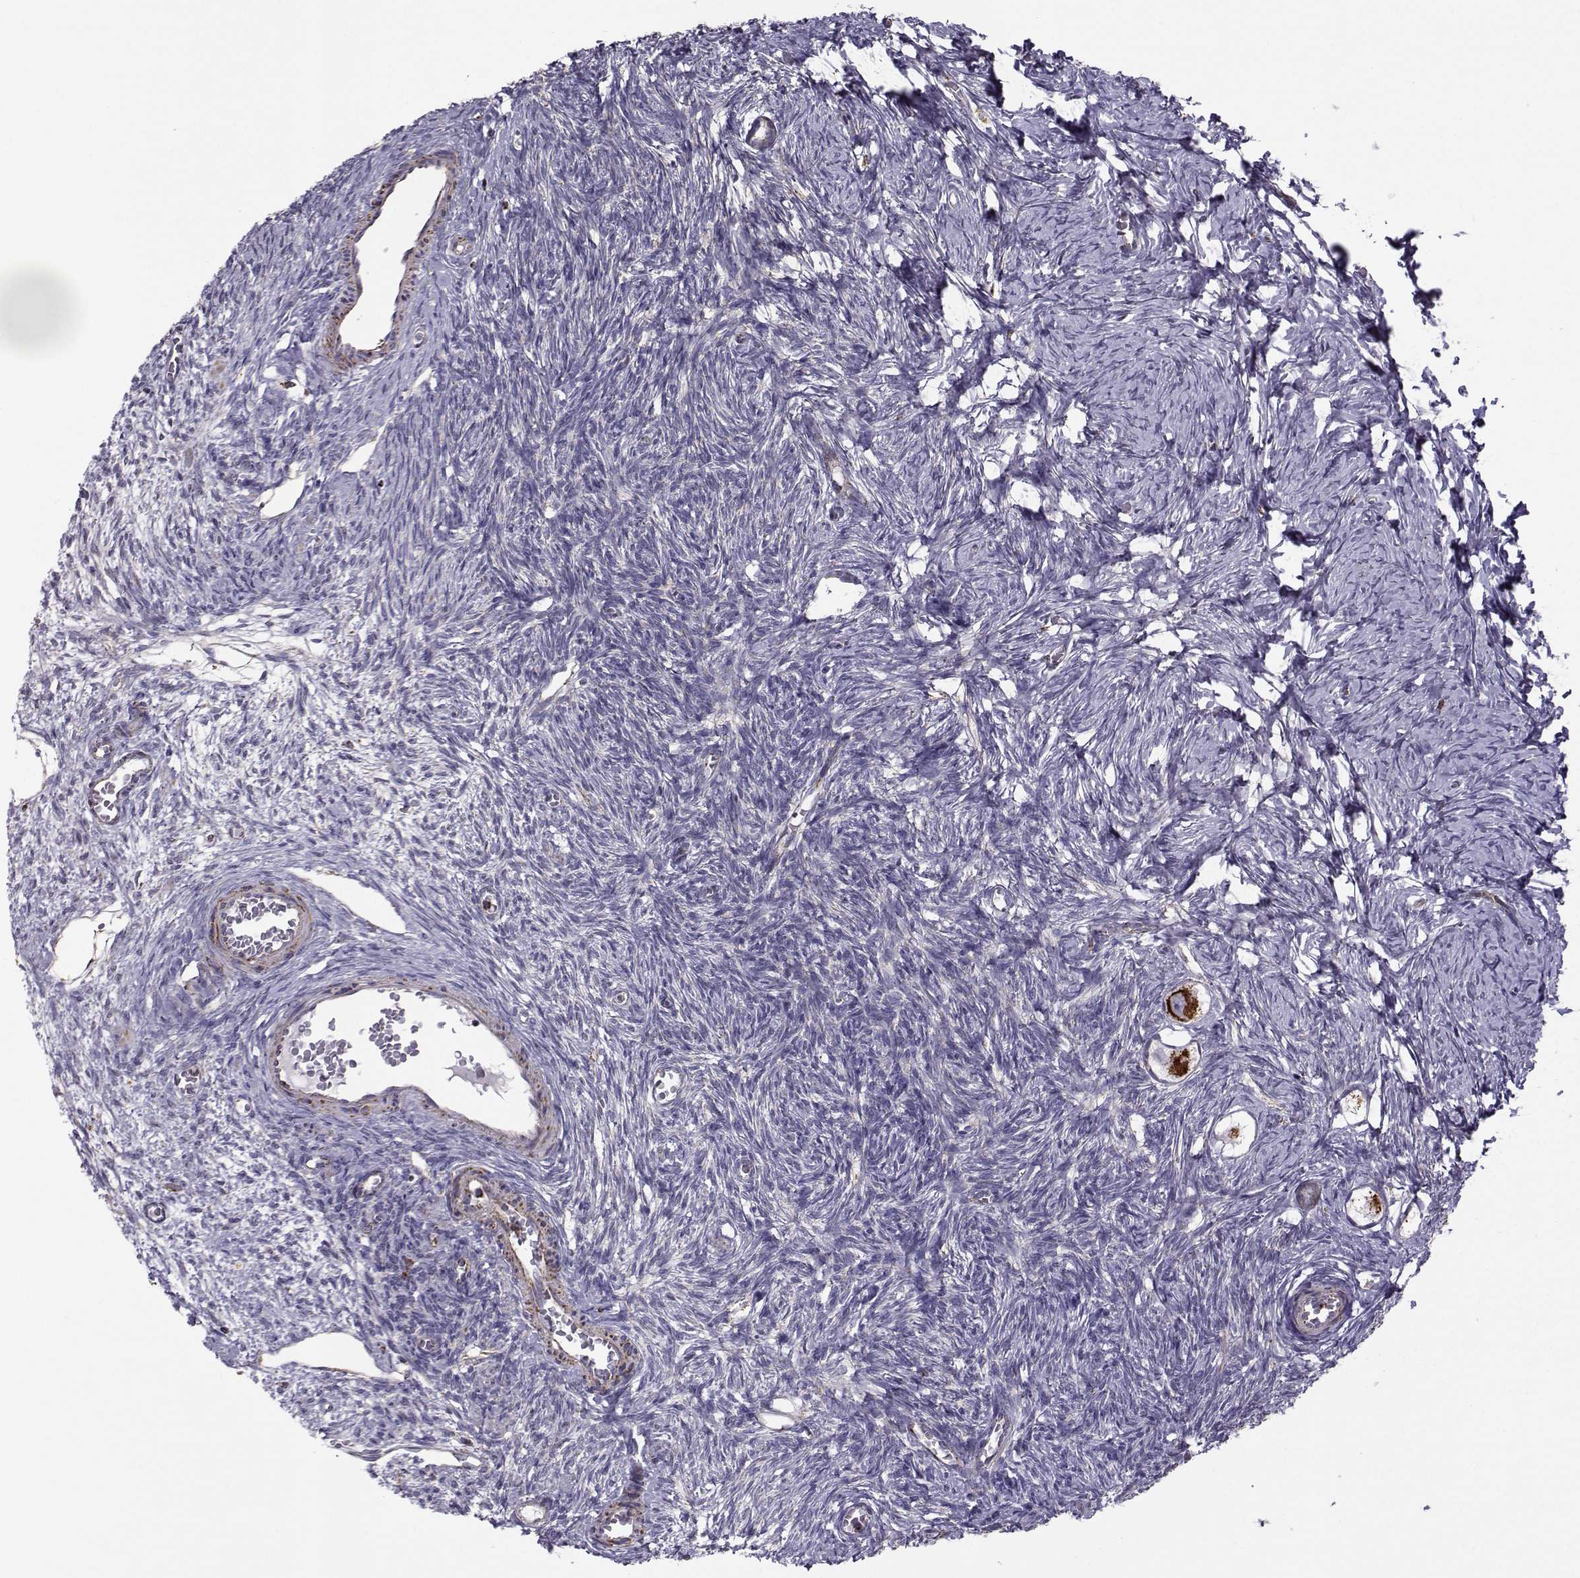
{"staining": {"intensity": "strong", "quantity": ">75%", "location": "cytoplasmic/membranous"}, "tissue": "ovary", "cell_type": "Follicle cells", "image_type": "normal", "snomed": [{"axis": "morphology", "description": "Normal tissue, NOS"}, {"axis": "topography", "description": "Ovary"}], "caption": "Protein expression analysis of benign human ovary reveals strong cytoplasmic/membranous staining in approximately >75% of follicle cells. (brown staining indicates protein expression, while blue staining denotes nuclei).", "gene": "NECAB3", "patient": {"sex": "female", "age": 27}}